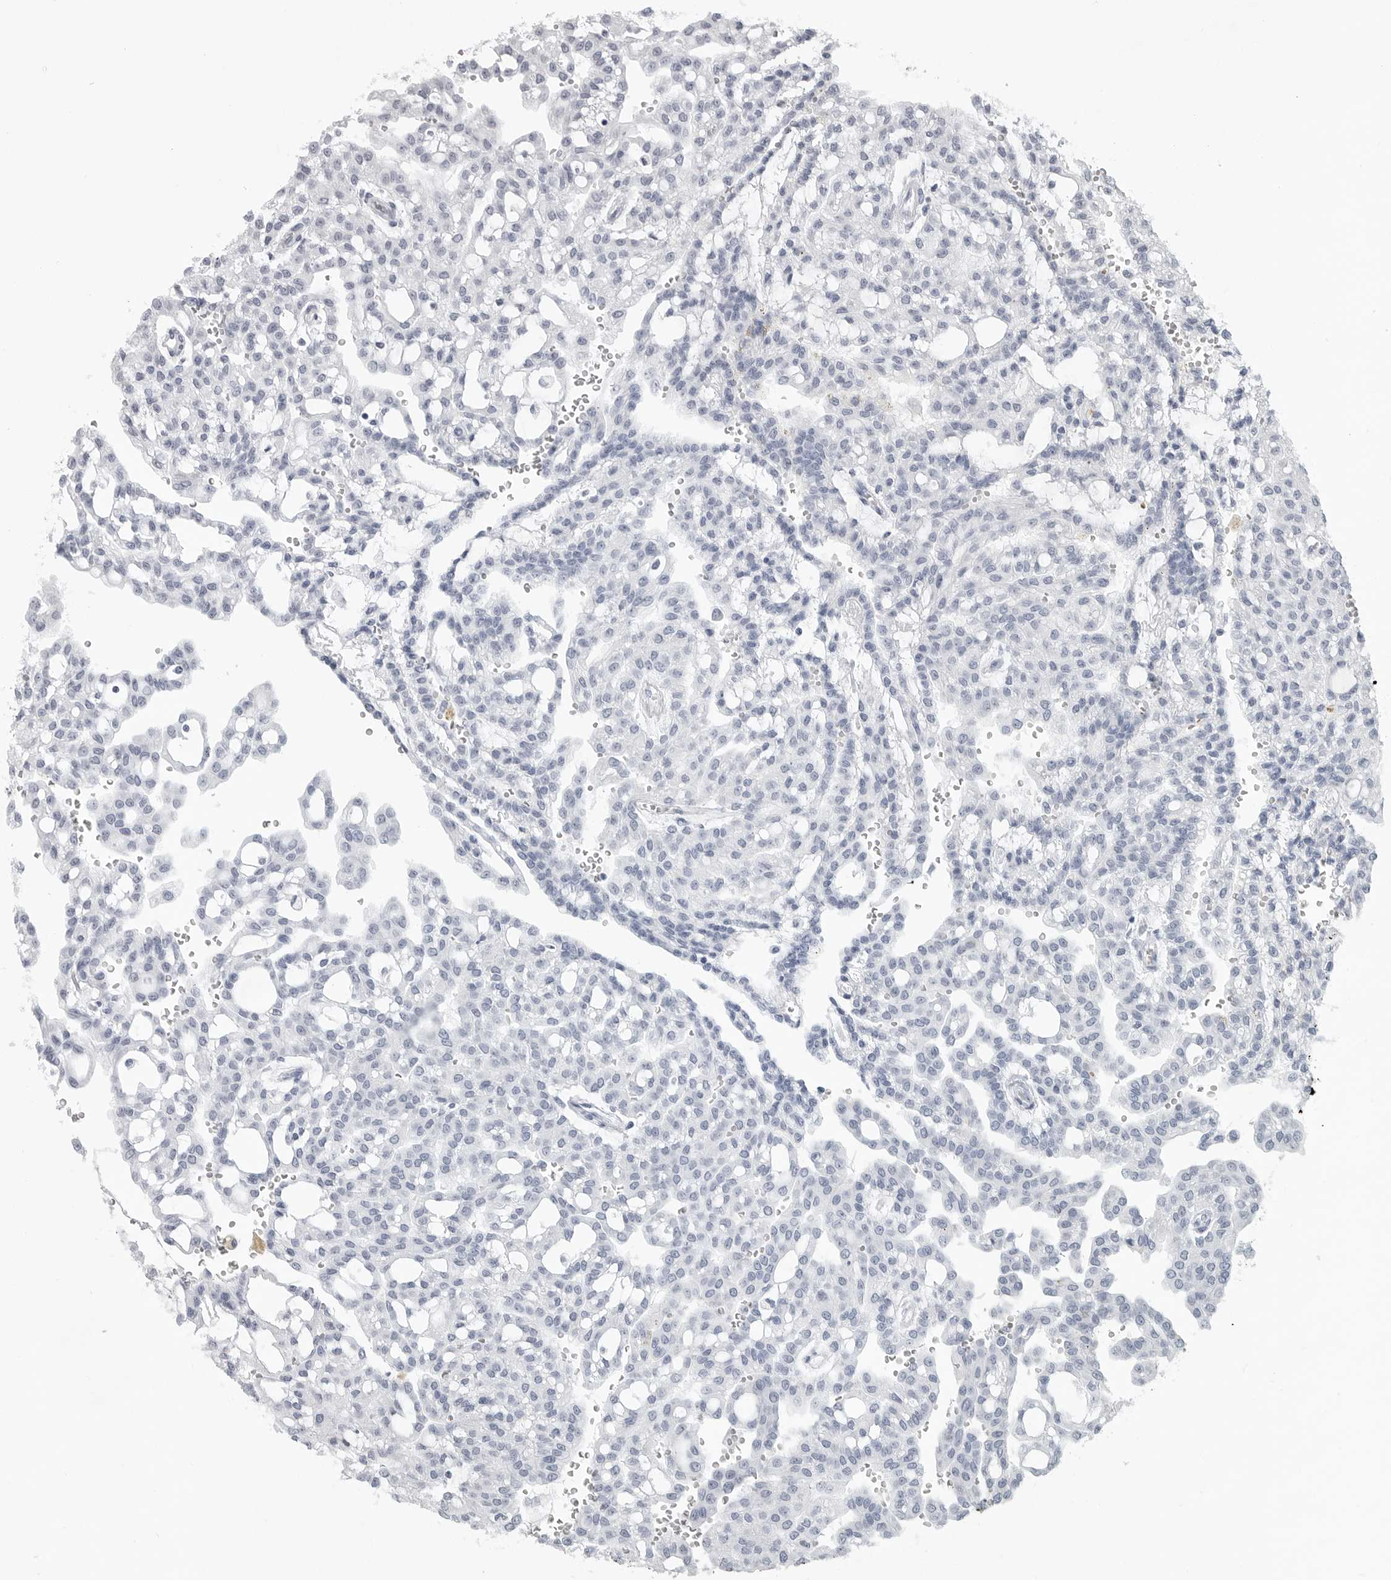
{"staining": {"intensity": "negative", "quantity": "none", "location": "none"}, "tissue": "renal cancer", "cell_type": "Tumor cells", "image_type": "cancer", "snomed": [{"axis": "morphology", "description": "Adenocarcinoma, NOS"}, {"axis": "topography", "description": "Kidney"}], "caption": "Immunohistochemical staining of human adenocarcinoma (renal) reveals no significant expression in tumor cells.", "gene": "LY6D", "patient": {"sex": "male", "age": 63}}